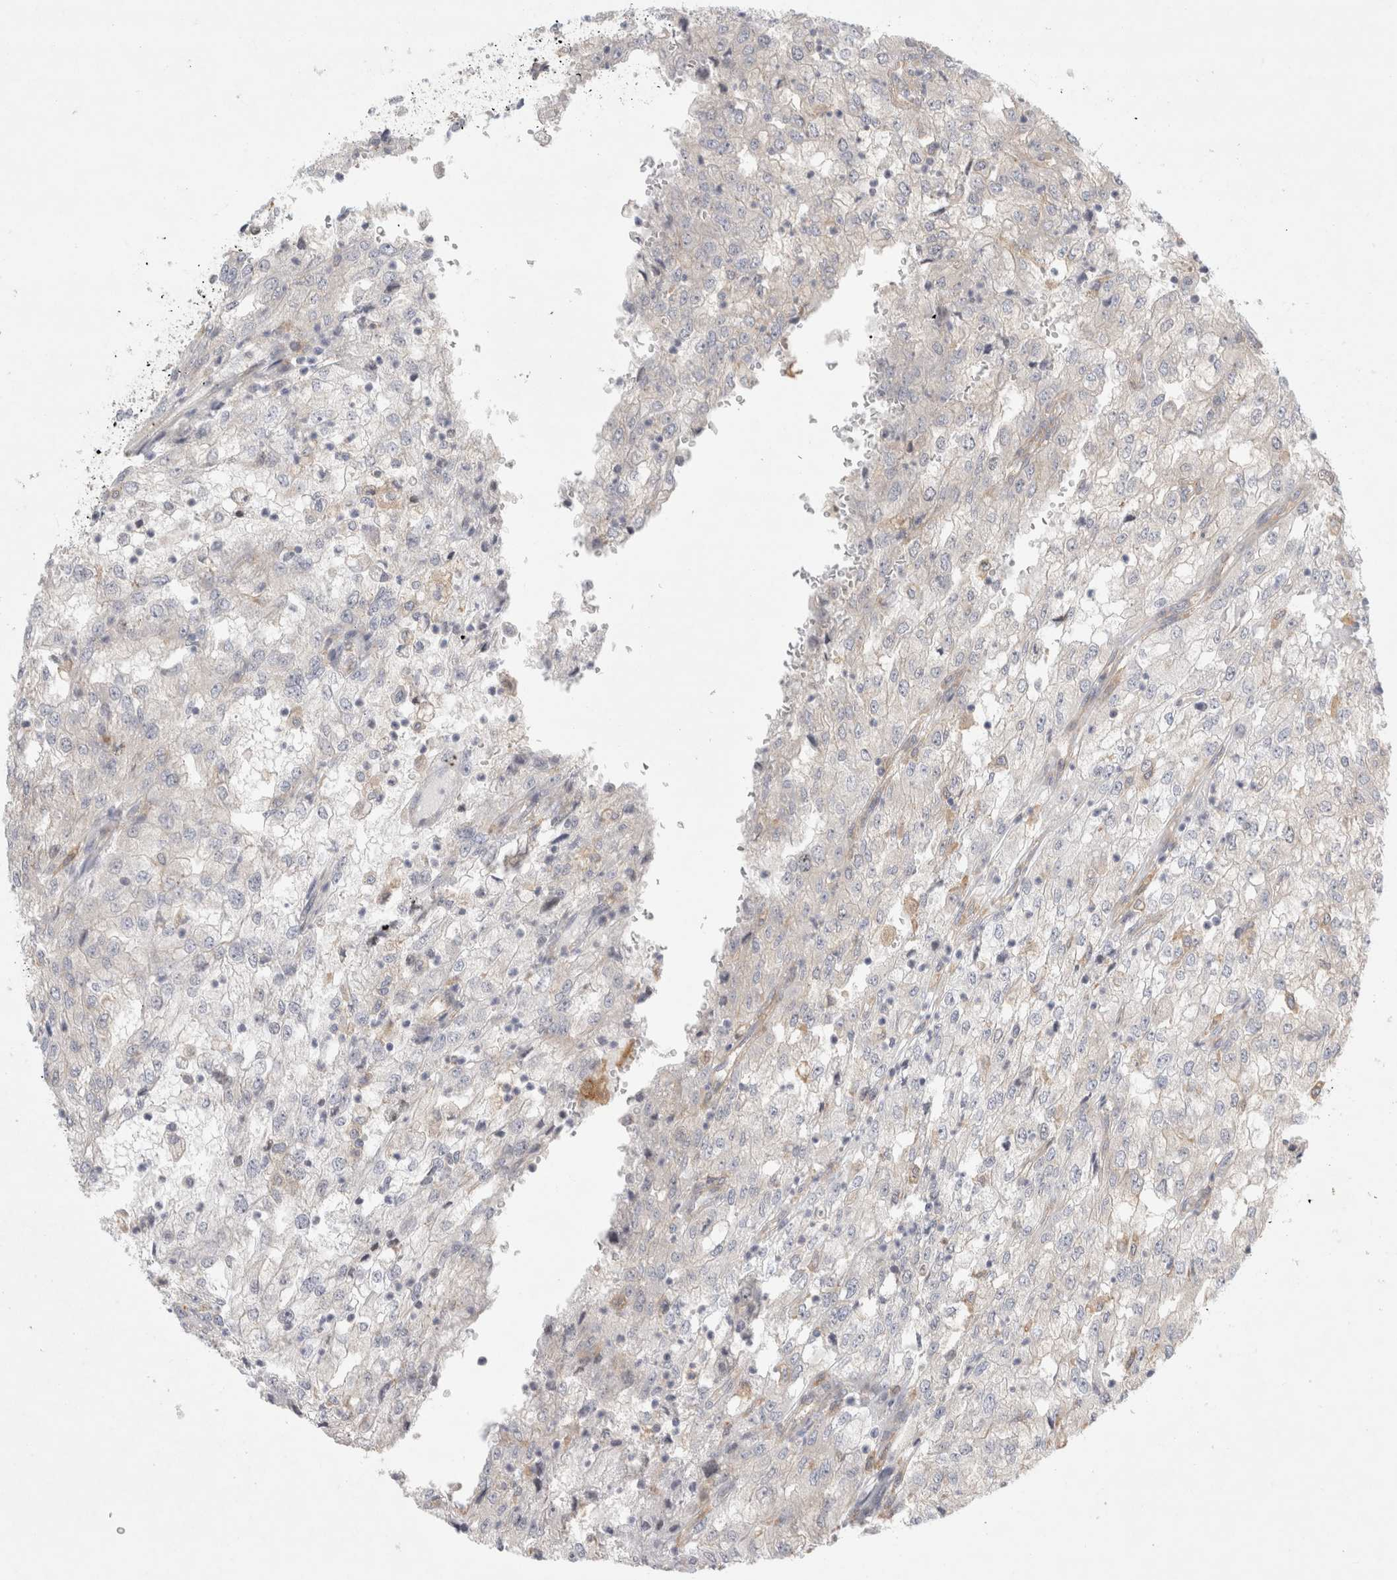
{"staining": {"intensity": "negative", "quantity": "none", "location": "none"}, "tissue": "renal cancer", "cell_type": "Tumor cells", "image_type": "cancer", "snomed": [{"axis": "morphology", "description": "Adenocarcinoma, NOS"}, {"axis": "topography", "description": "Kidney"}], "caption": "This is an immunohistochemistry (IHC) histopathology image of renal cancer (adenocarcinoma). There is no staining in tumor cells.", "gene": "CDCA7L", "patient": {"sex": "female", "age": 54}}